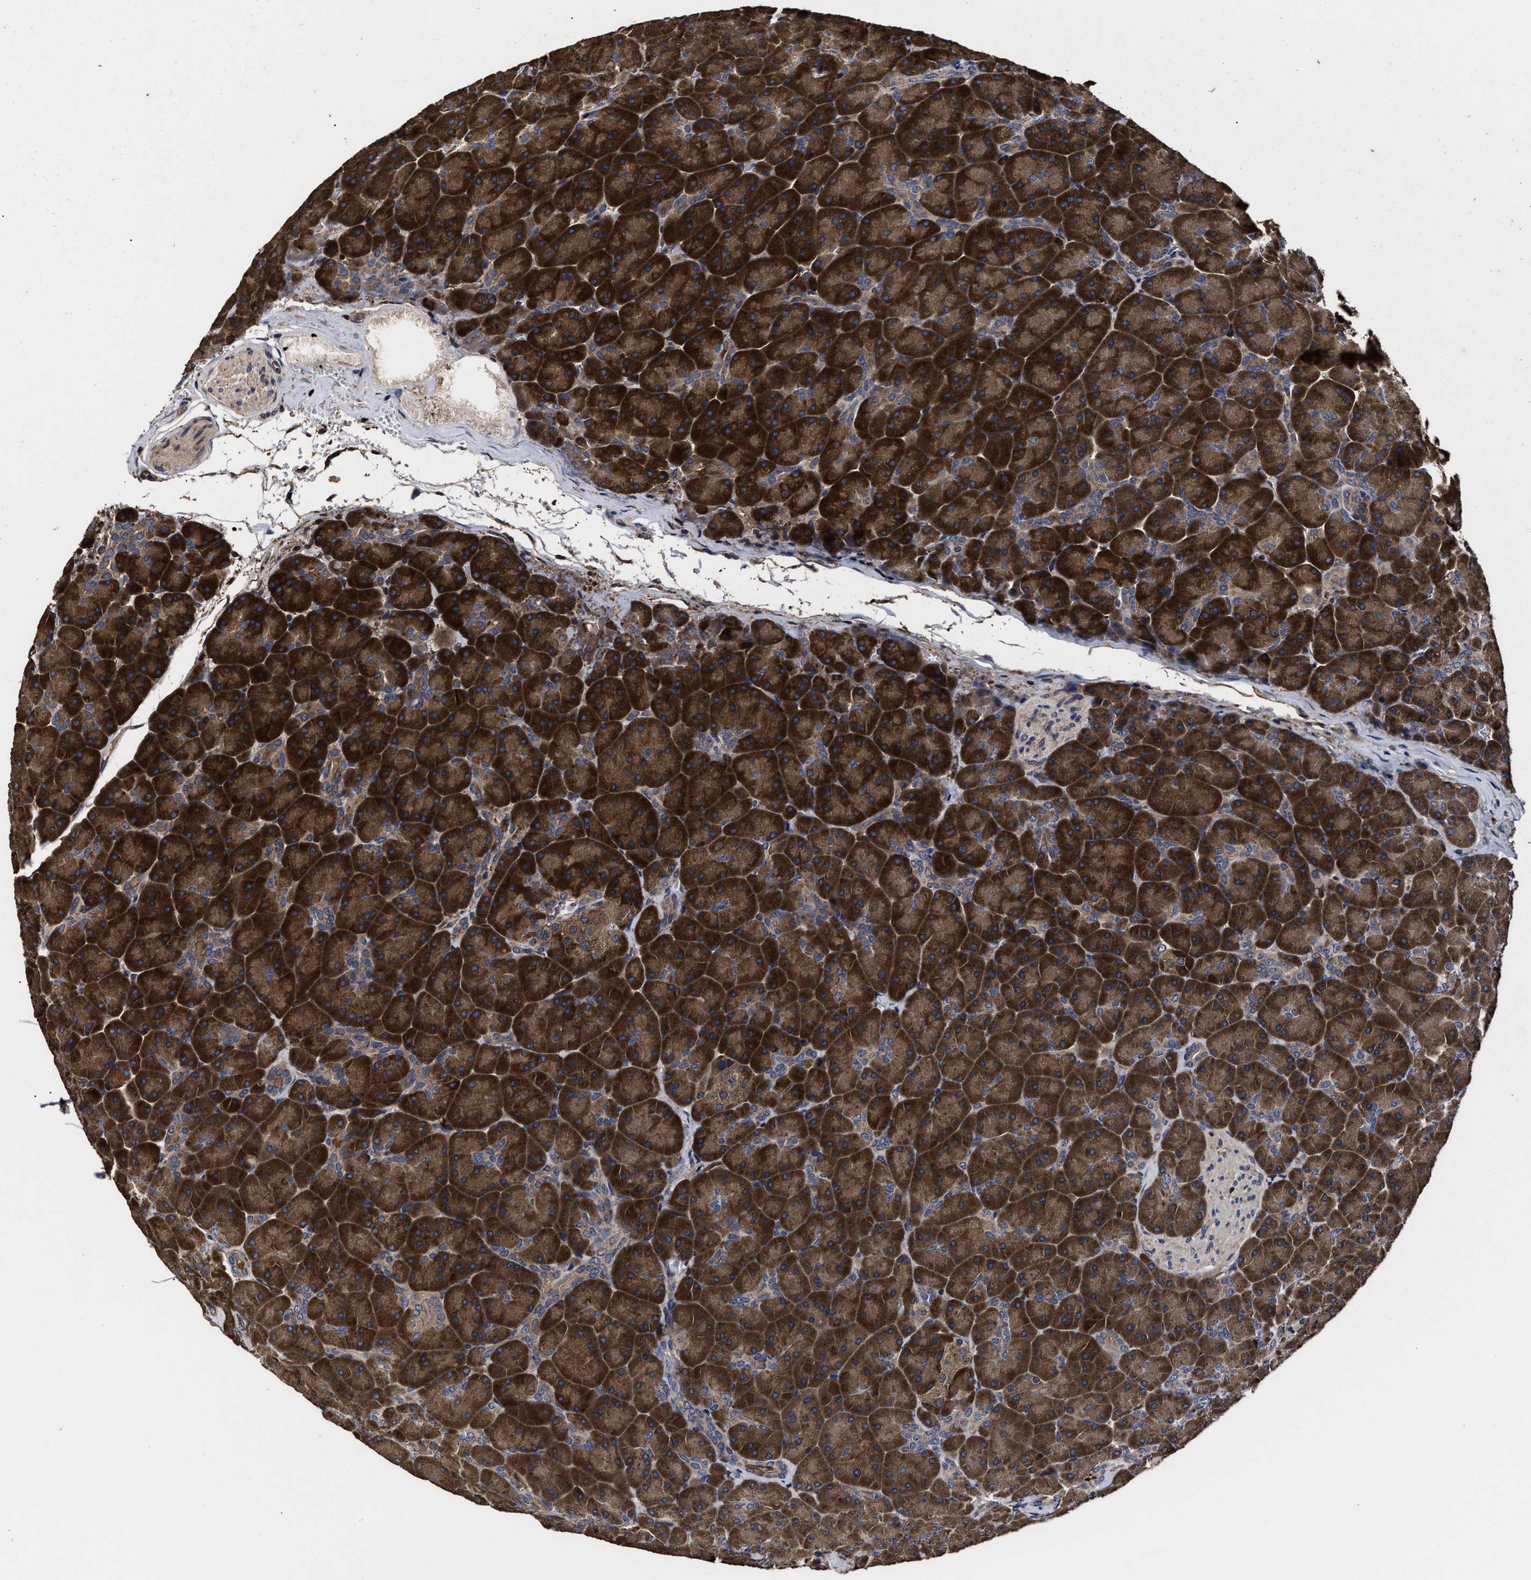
{"staining": {"intensity": "strong", "quantity": ">75%", "location": "cytoplasmic/membranous"}, "tissue": "pancreas", "cell_type": "Exocrine glandular cells", "image_type": "normal", "snomed": [{"axis": "morphology", "description": "Normal tissue, NOS"}, {"axis": "topography", "description": "Pancreas"}], "caption": "The histopathology image demonstrates a brown stain indicating the presence of a protein in the cytoplasmic/membranous of exocrine glandular cells in pancreas.", "gene": "AVEN", "patient": {"sex": "male", "age": 66}}